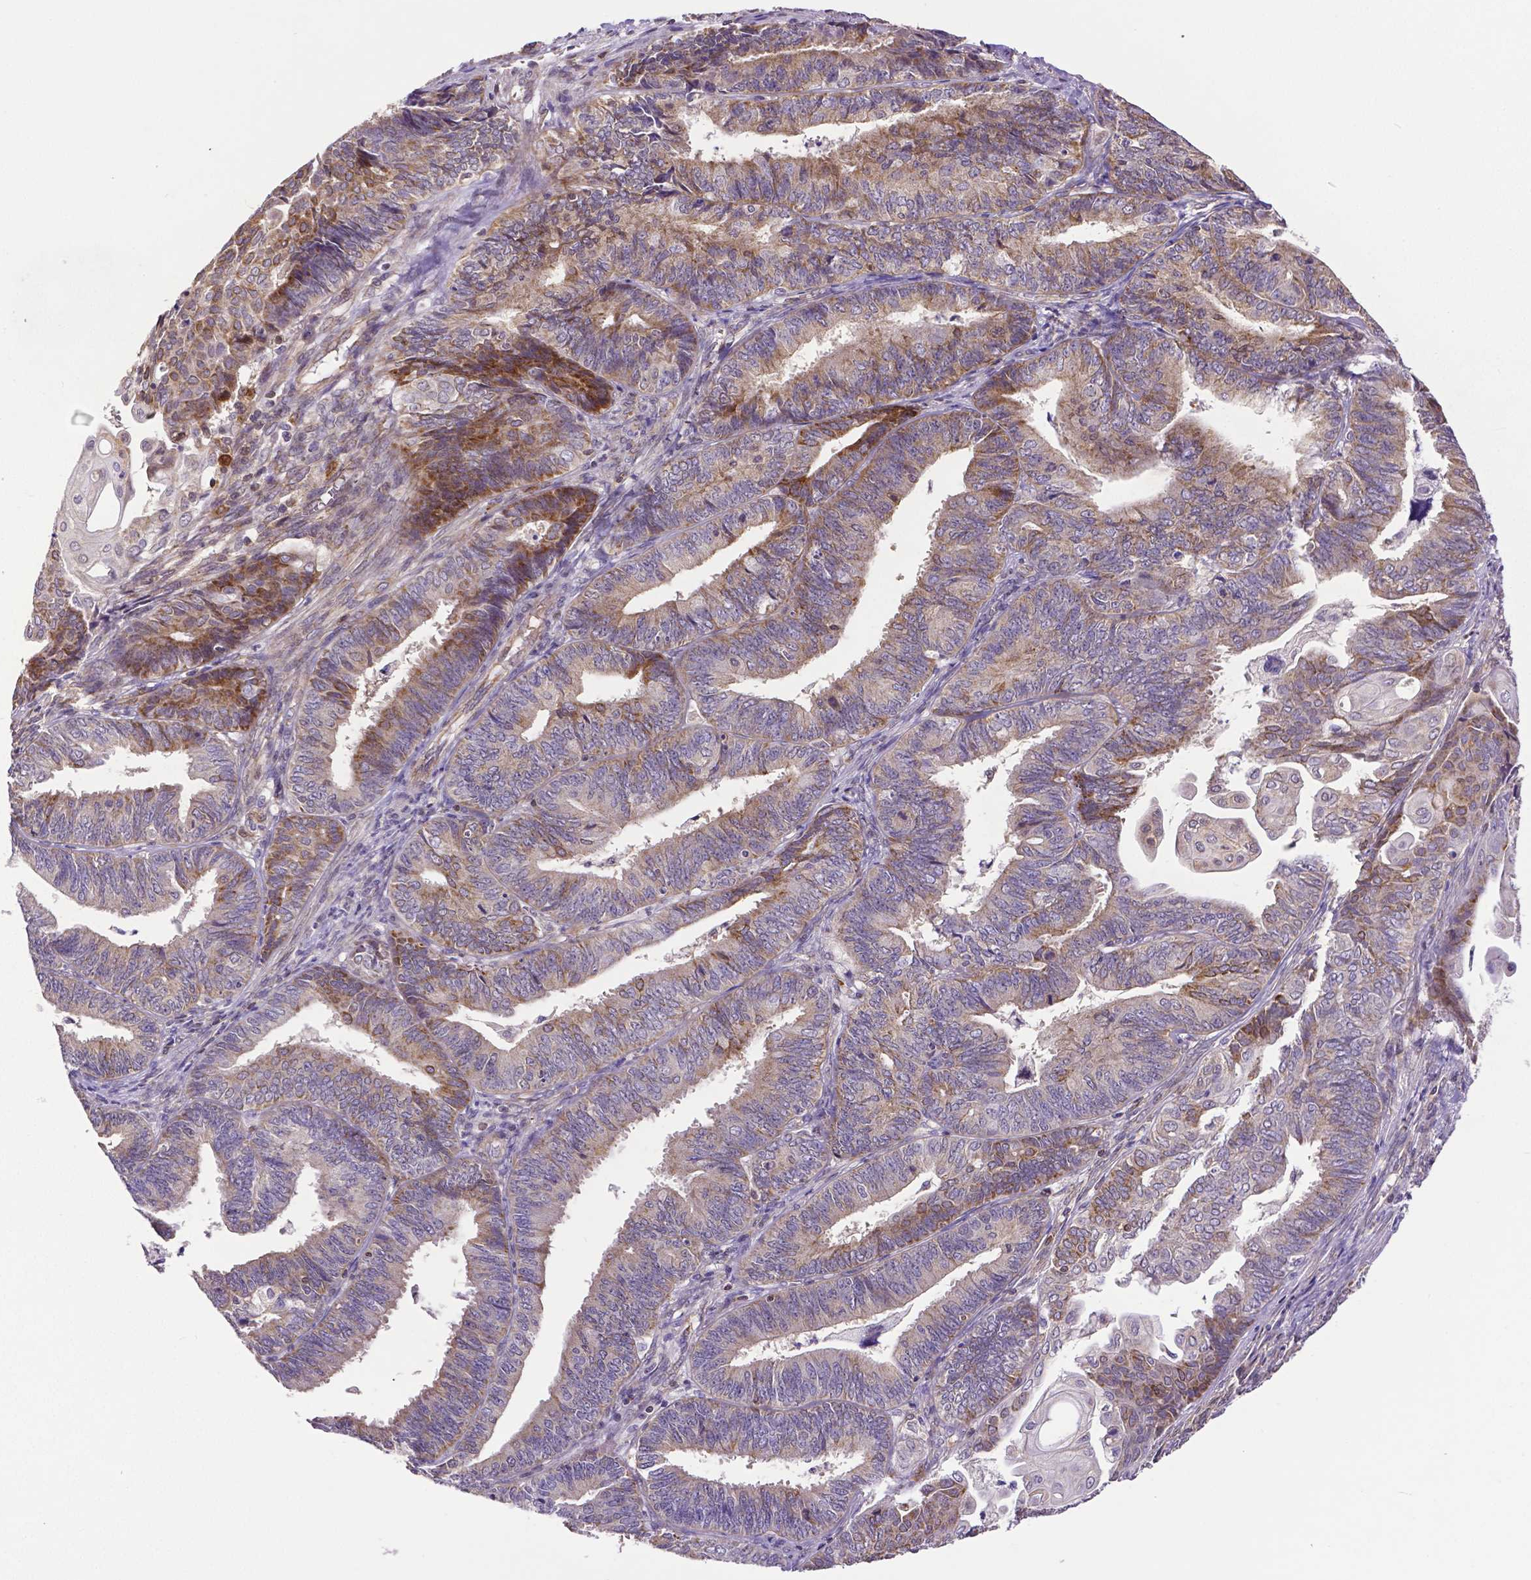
{"staining": {"intensity": "moderate", "quantity": ">75%", "location": "cytoplasmic/membranous"}, "tissue": "endometrial cancer", "cell_type": "Tumor cells", "image_type": "cancer", "snomed": [{"axis": "morphology", "description": "Adenocarcinoma, NOS"}, {"axis": "topography", "description": "Endometrium"}], "caption": "Endometrial cancer was stained to show a protein in brown. There is medium levels of moderate cytoplasmic/membranous positivity in approximately >75% of tumor cells.", "gene": "MCL1", "patient": {"sex": "female", "age": 73}}